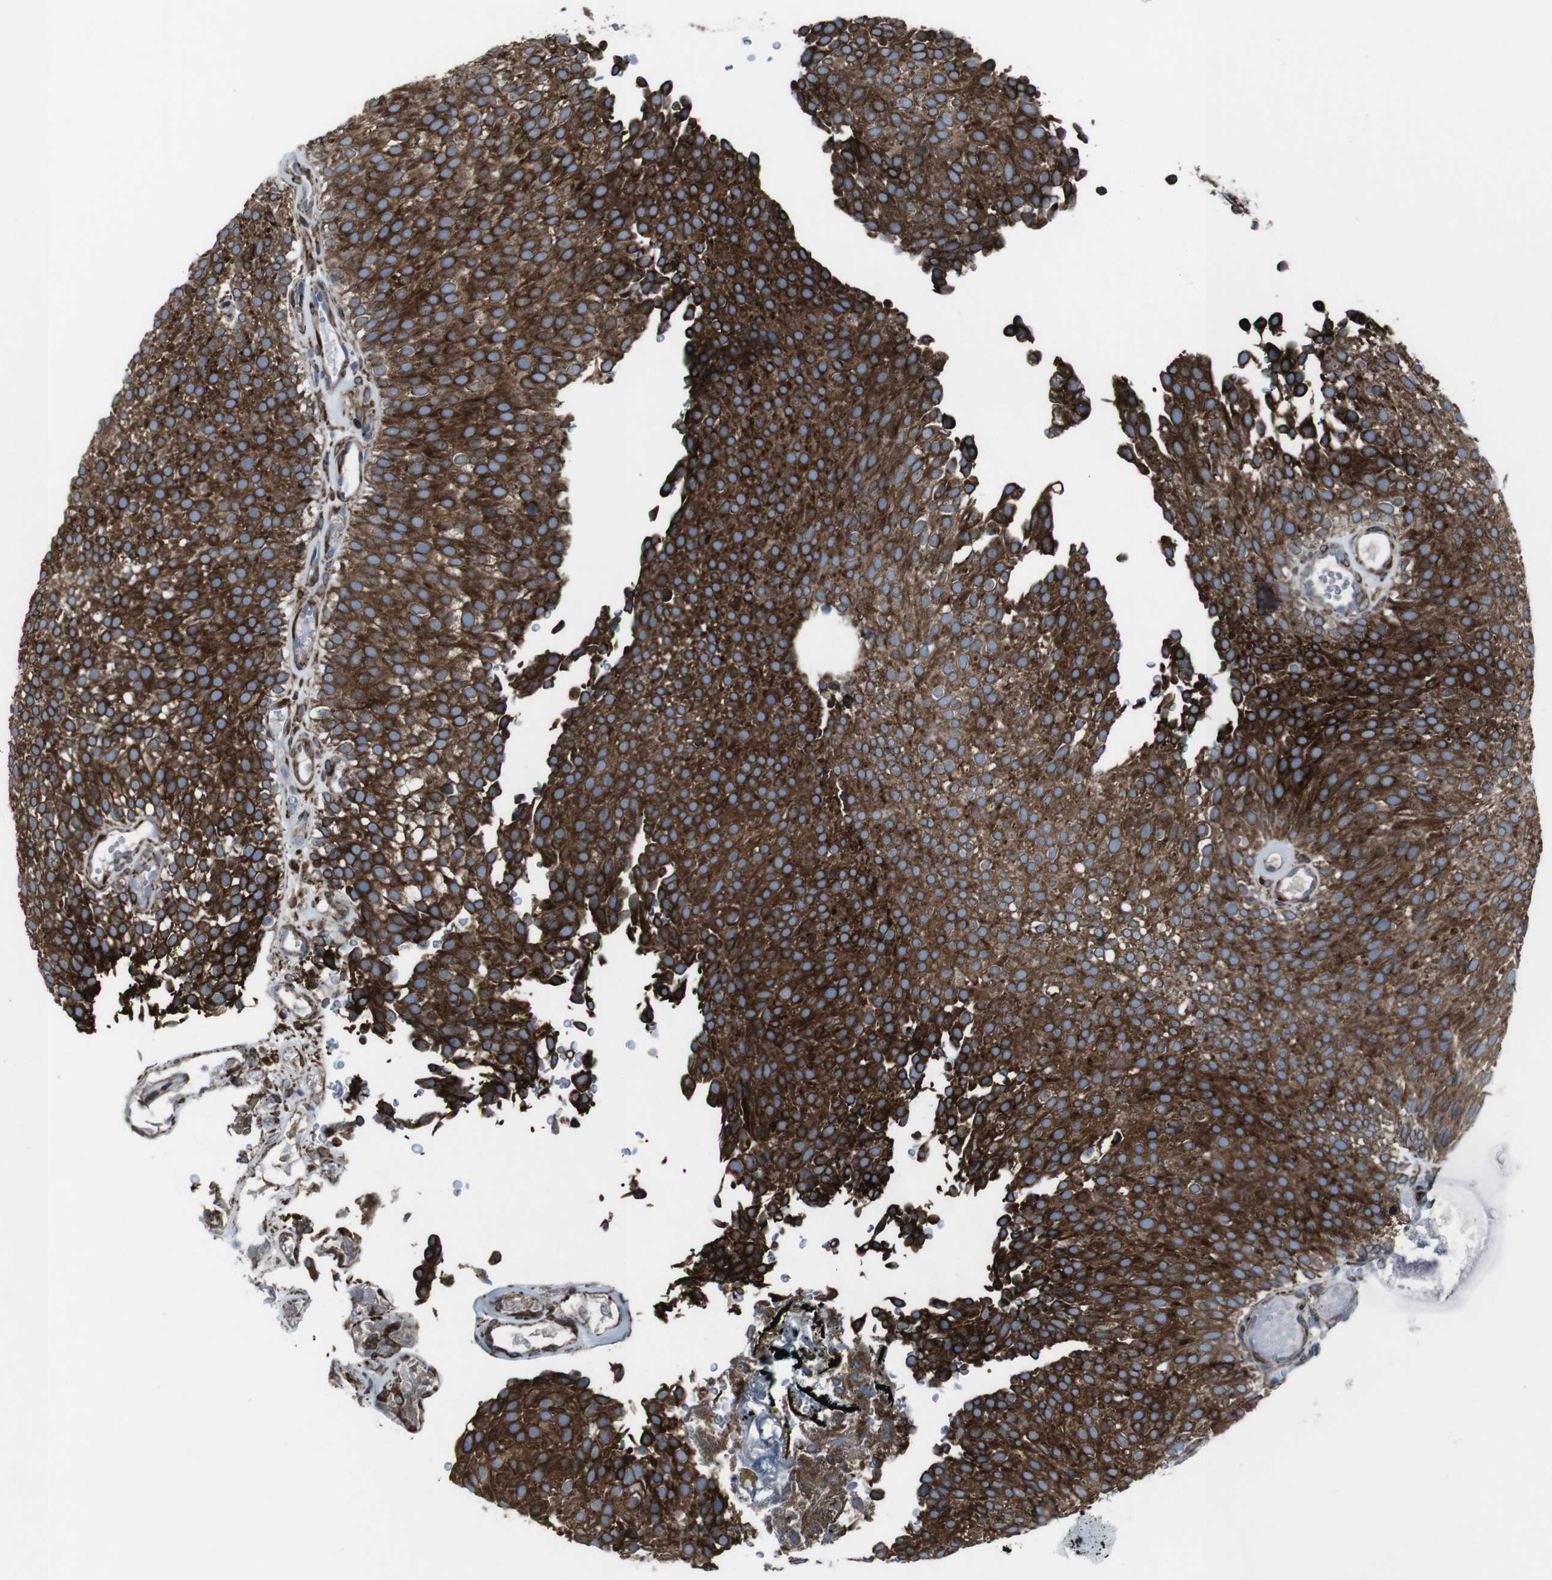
{"staining": {"intensity": "strong", "quantity": ">75%", "location": "cytoplasmic/membranous"}, "tissue": "urothelial cancer", "cell_type": "Tumor cells", "image_type": "cancer", "snomed": [{"axis": "morphology", "description": "Urothelial carcinoma, Low grade"}, {"axis": "topography", "description": "Urinary bladder"}], "caption": "An image of urothelial cancer stained for a protein reveals strong cytoplasmic/membranous brown staining in tumor cells.", "gene": "LNPK", "patient": {"sex": "male", "age": 78}}